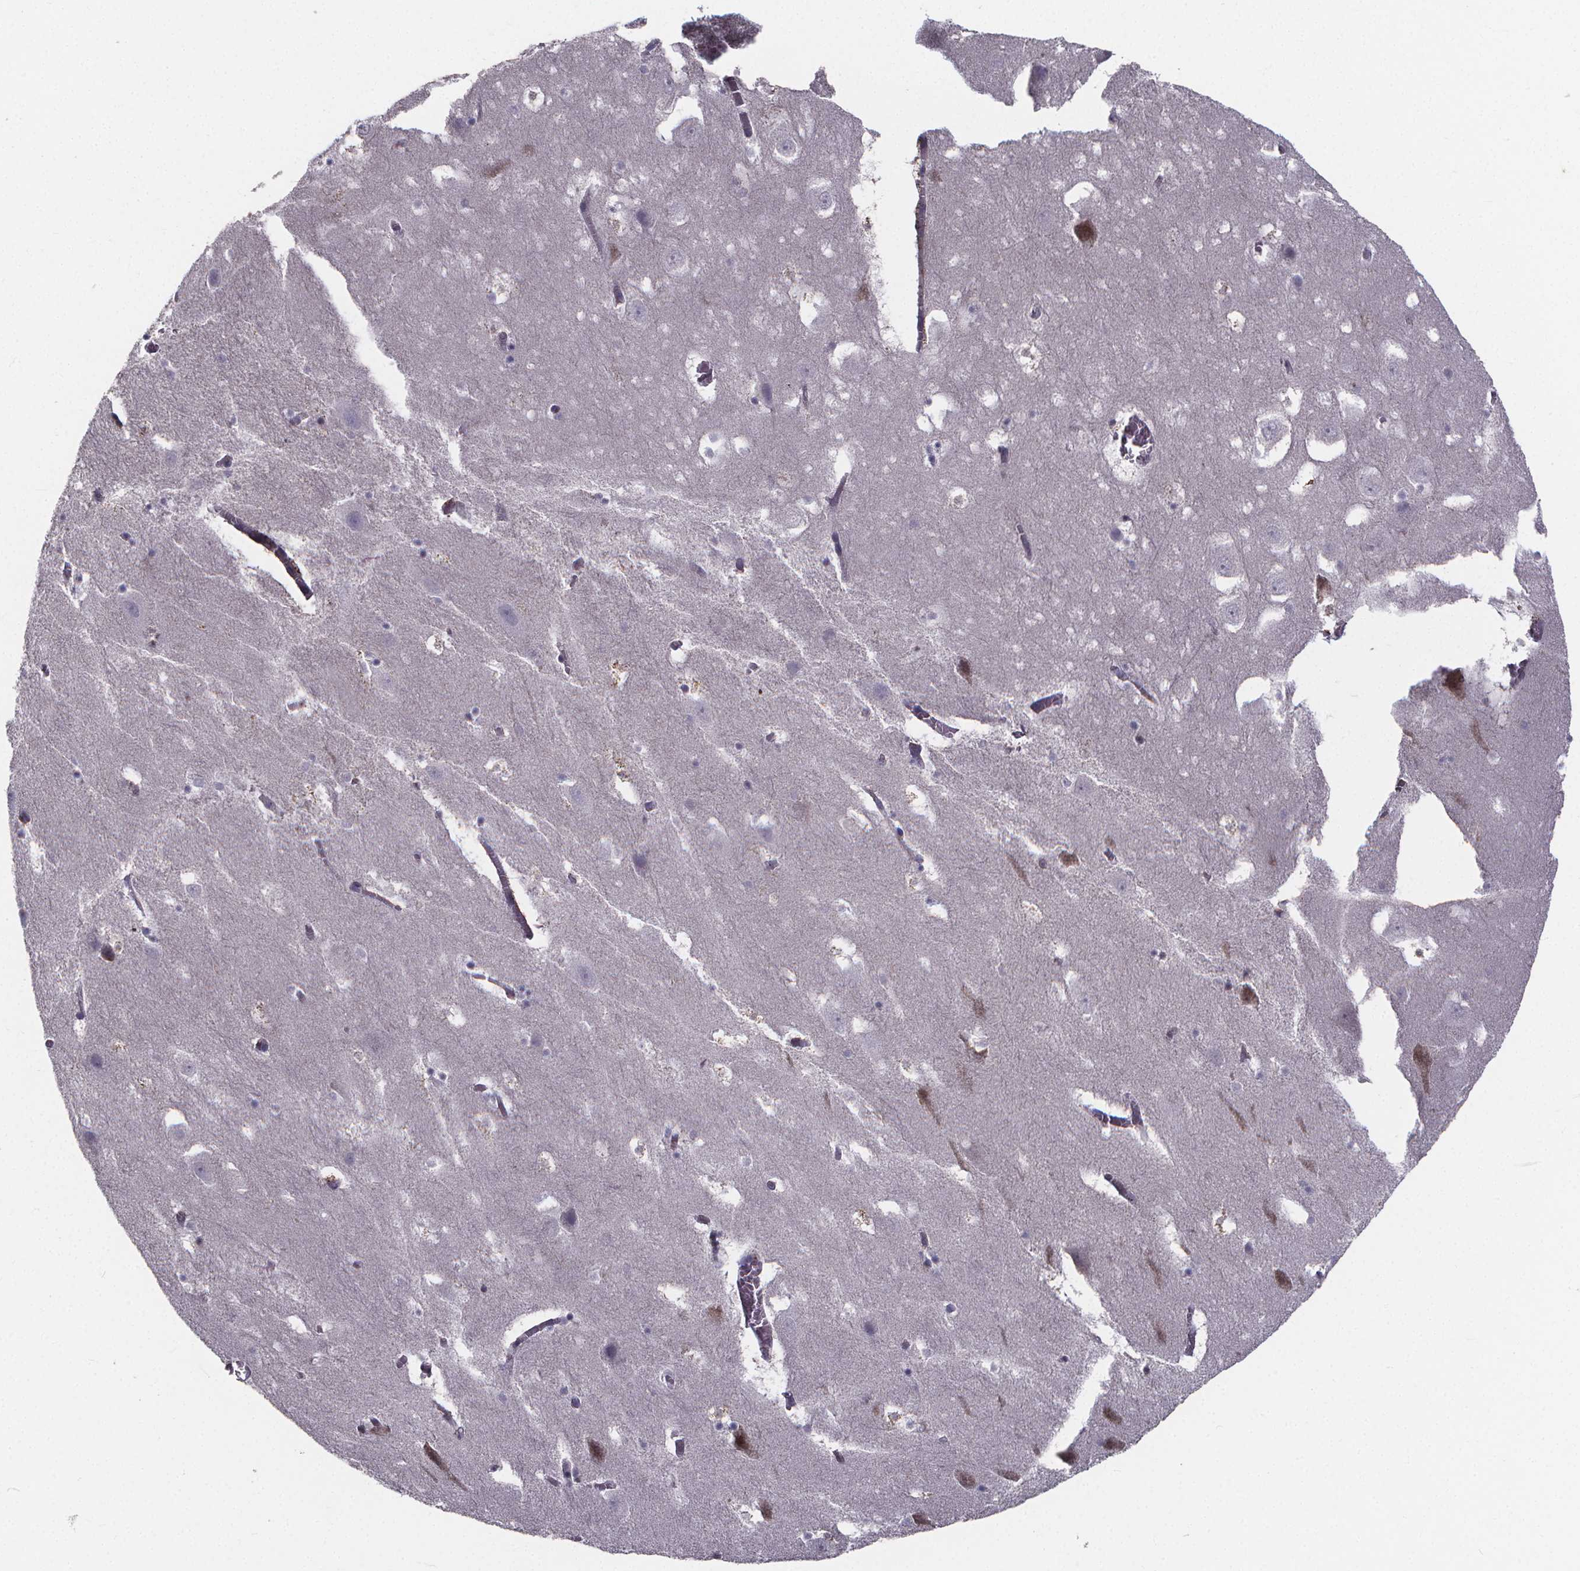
{"staining": {"intensity": "negative", "quantity": "none", "location": "none"}, "tissue": "hippocampus", "cell_type": "Glial cells", "image_type": "normal", "snomed": [{"axis": "morphology", "description": "Normal tissue, NOS"}, {"axis": "topography", "description": "Hippocampus"}], "caption": "Immunohistochemical staining of benign hippocampus displays no significant expression in glial cells. The staining was performed using DAB (3,3'-diaminobenzidine) to visualize the protein expression in brown, while the nuclei were stained in blue with hematoxylin (Magnification: 20x).", "gene": "AGT", "patient": {"sex": "male", "age": 45}}